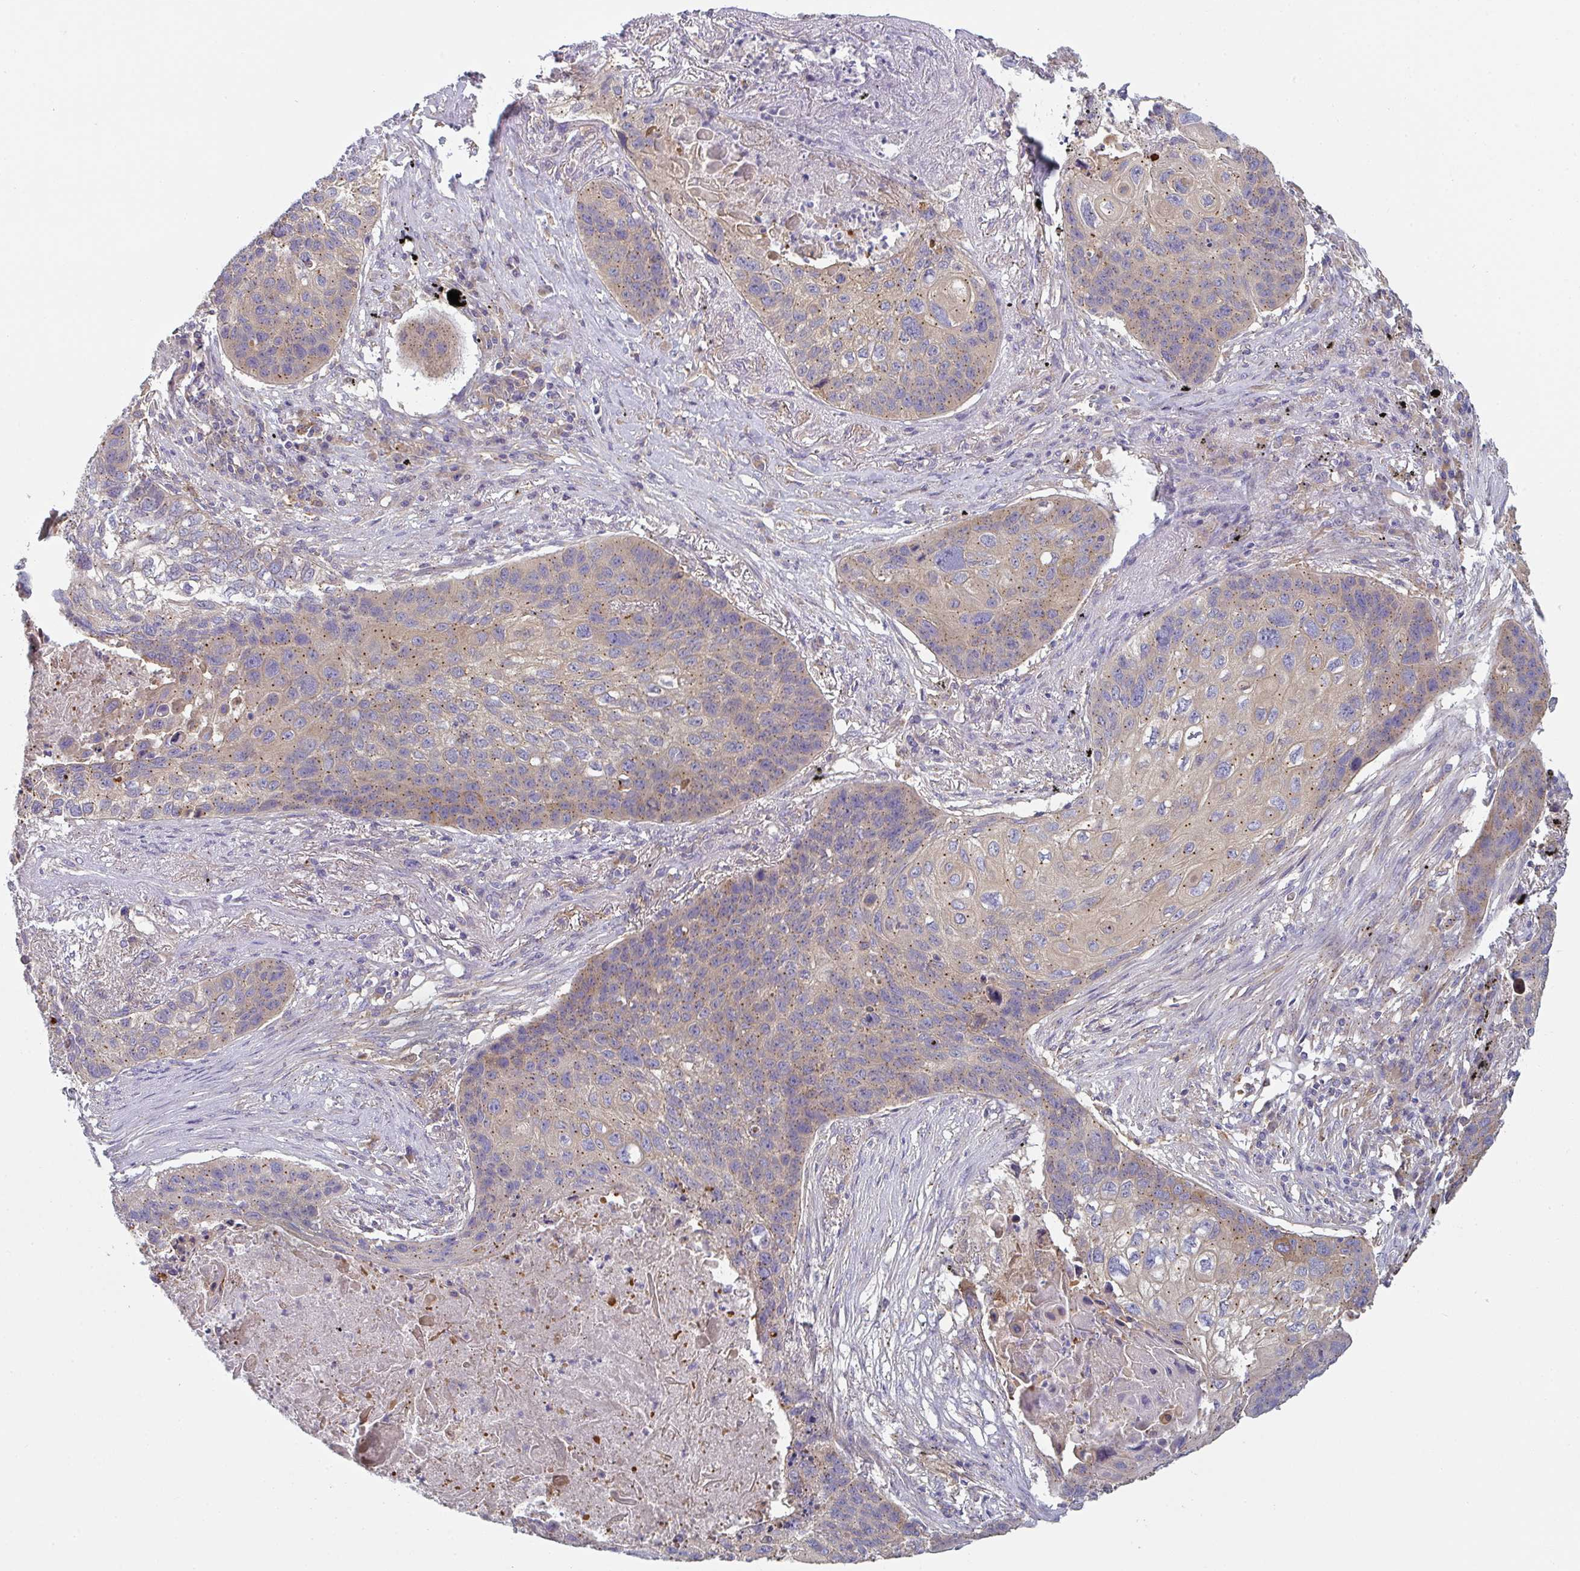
{"staining": {"intensity": "weak", "quantity": "25%-75%", "location": "cytoplasmic/membranous"}, "tissue": "lung cancer", "cell_type": "Tumor cells", "image_type": "cancer", "snomed": [{"axis": "morphology", "description": "Squamous cell carcinoma, NOS"}, {"axis": "topography", "description": "Lung"}], "caption": "Immunohistochemistry of human lung cancer displays low levels of weak cytoplasmic/membranous positivity in about 25%-75% of tumor cells.", "gene": "SNX5", "patient": {"sex": "female", "age": 63}}